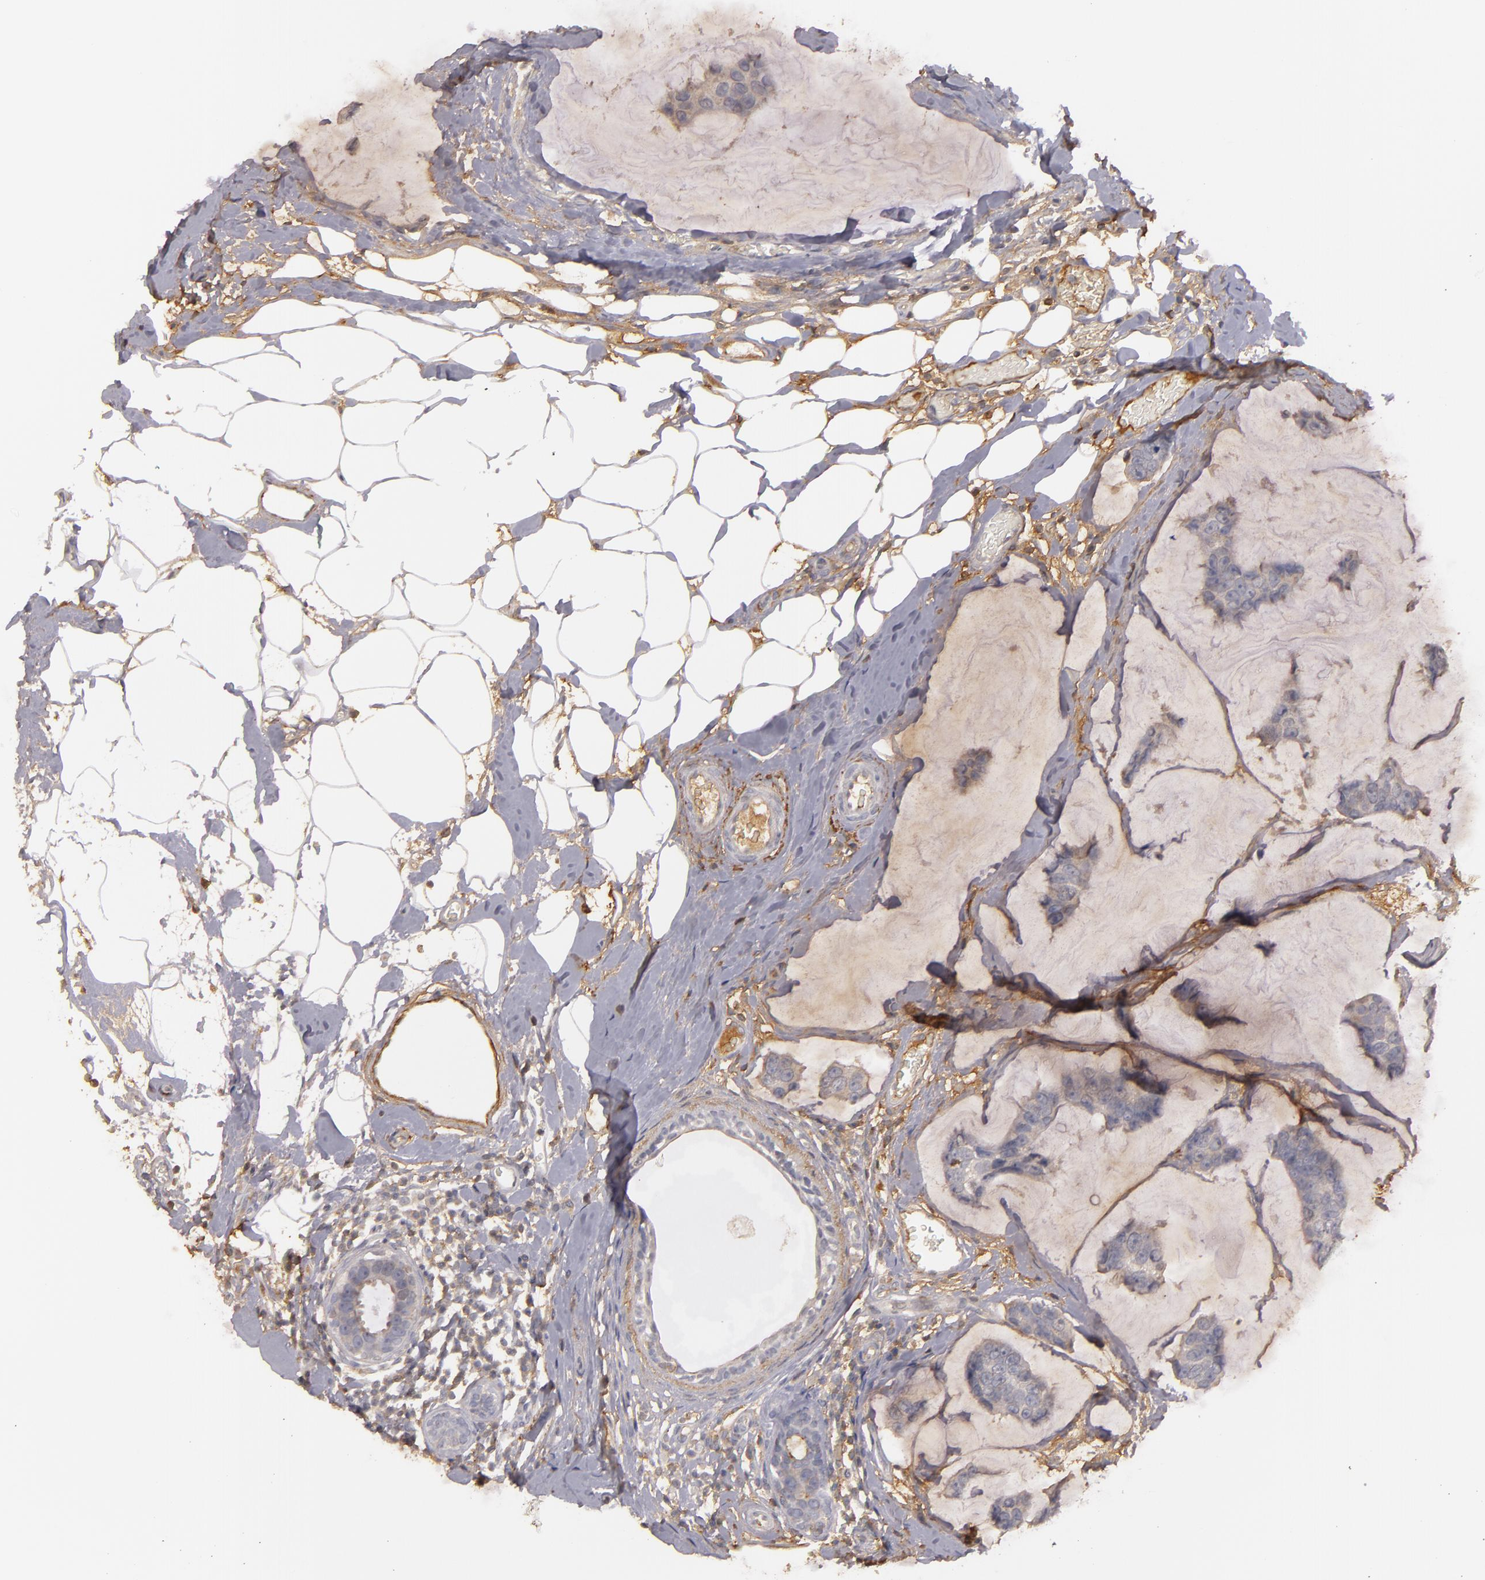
{"staining": {"intensity": "negative", "quantity": "none", "location": "none"}, "tissue": "breast cancer", "cell_type": "Tumor cells", "image_type": "cancer", "snomed": [{"axis": "morphology", "description": "Normal tissue, NOS"}, {"axis": "morphology", "description": "Duct carcinoma"}, {"axis": "topography", "description": "Breast"}], "caption": "This is an immunohistochemistry (IHC) histopathology image of breast cancer (intraductal carcinoma). There is no expression in tumor cells.", "gene": "MBL2", "patient": {"sex": "female", "age": 50}}